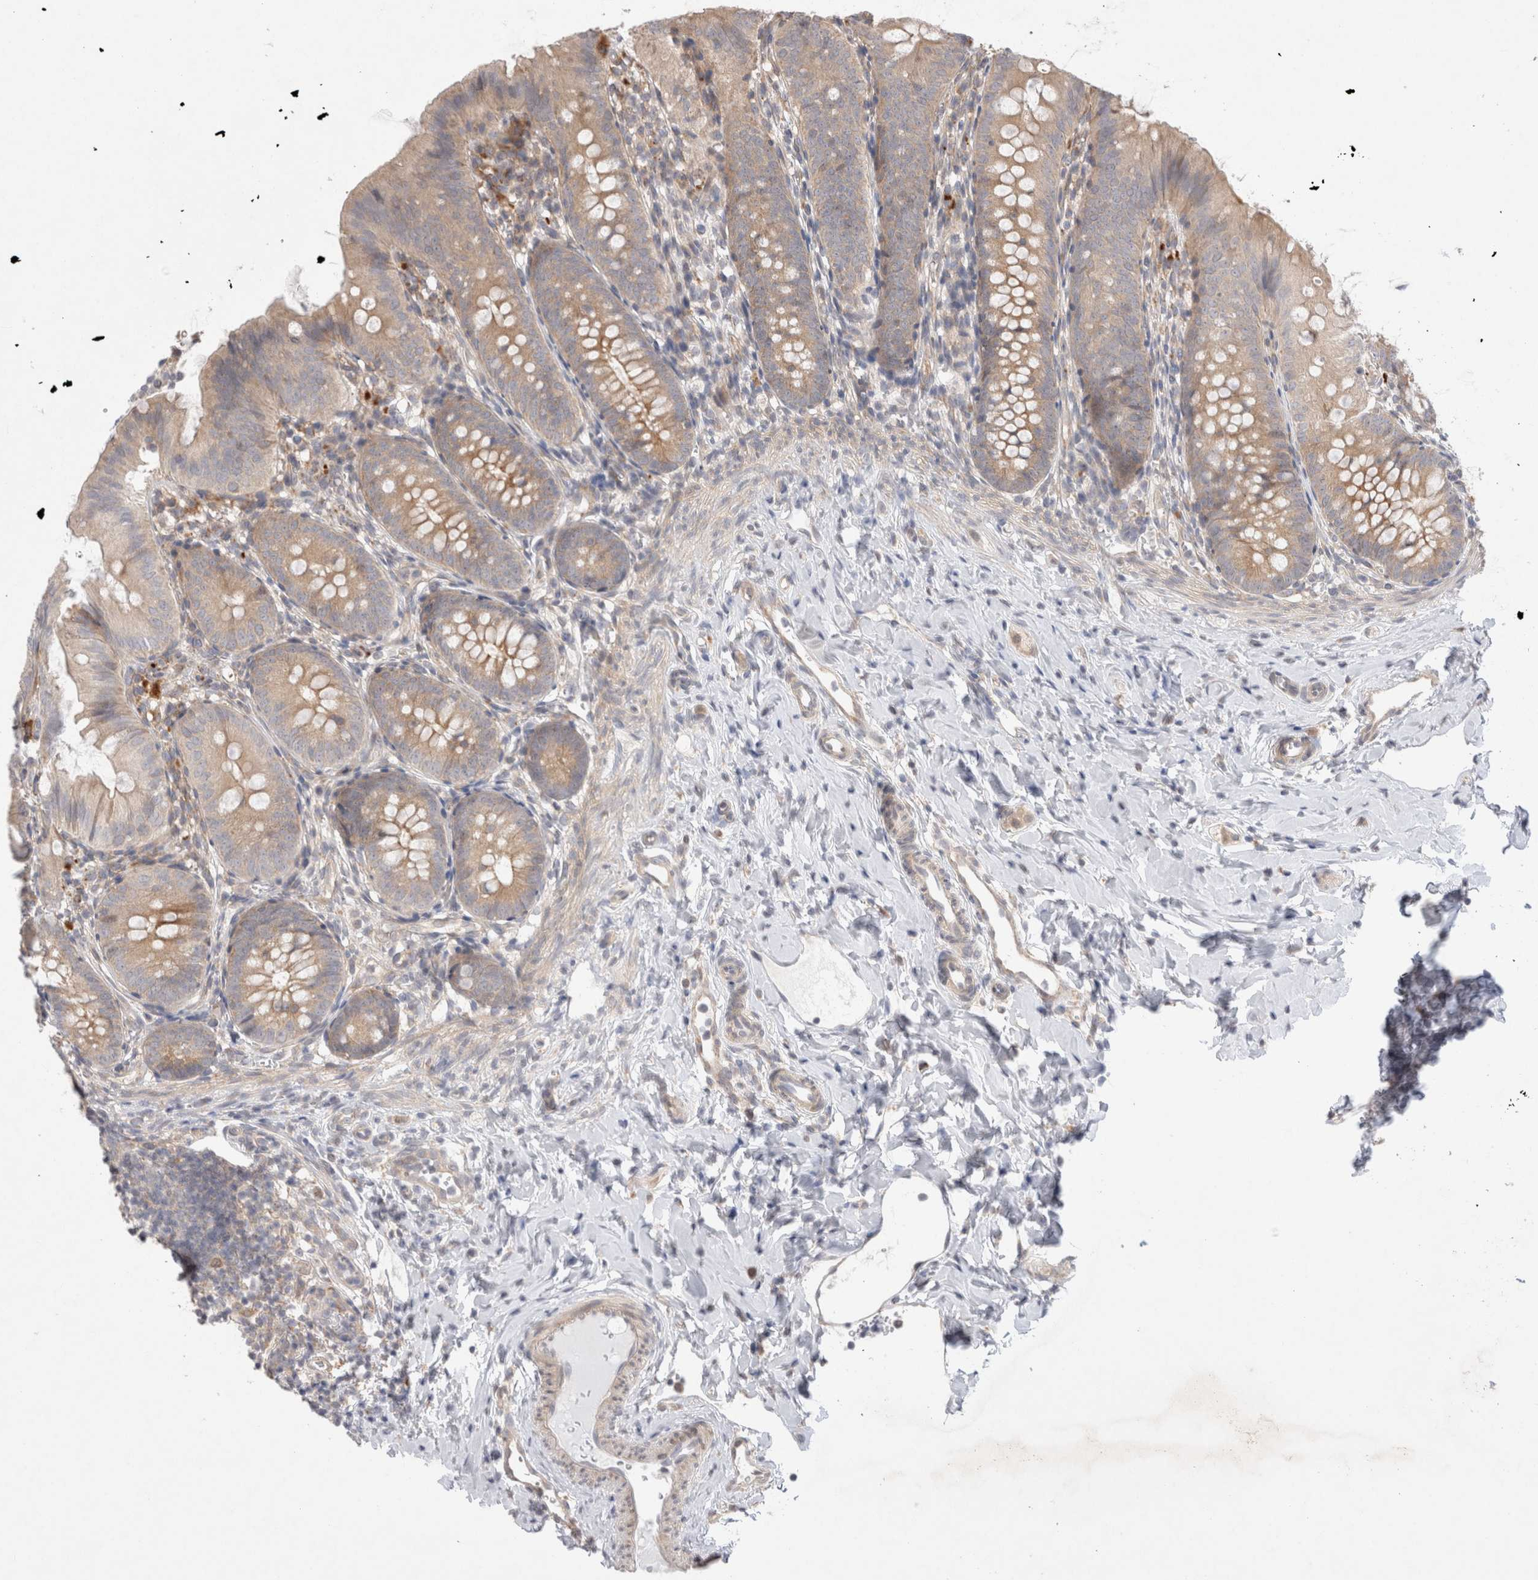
{"staining": {"intensity": "moderate", "quantity": ">75%", "location": "cytoplasmic/membranous"}, "tissue": "appendix", "cell_type": "Glandular cells", "image_type": "normal", "snomed": [{"axis": "morphology", "description": "Normal tissue, NOS"}, {"axis": "topography", "description": "Appendix"}], "caption": "Immunohistochemistry (IHC) histopathology image of unremarkable appendix: human appendix stained using immunohistochemistry (IHC) demonstrates medium levels of moderate protein expression localized specifically in the cytoplasmic/membranous of glandular cells, appearing as a cytoplasmic/membranous brown color.", "gene": "NPC1", "patient": {"sex": "male", "age": 1}}